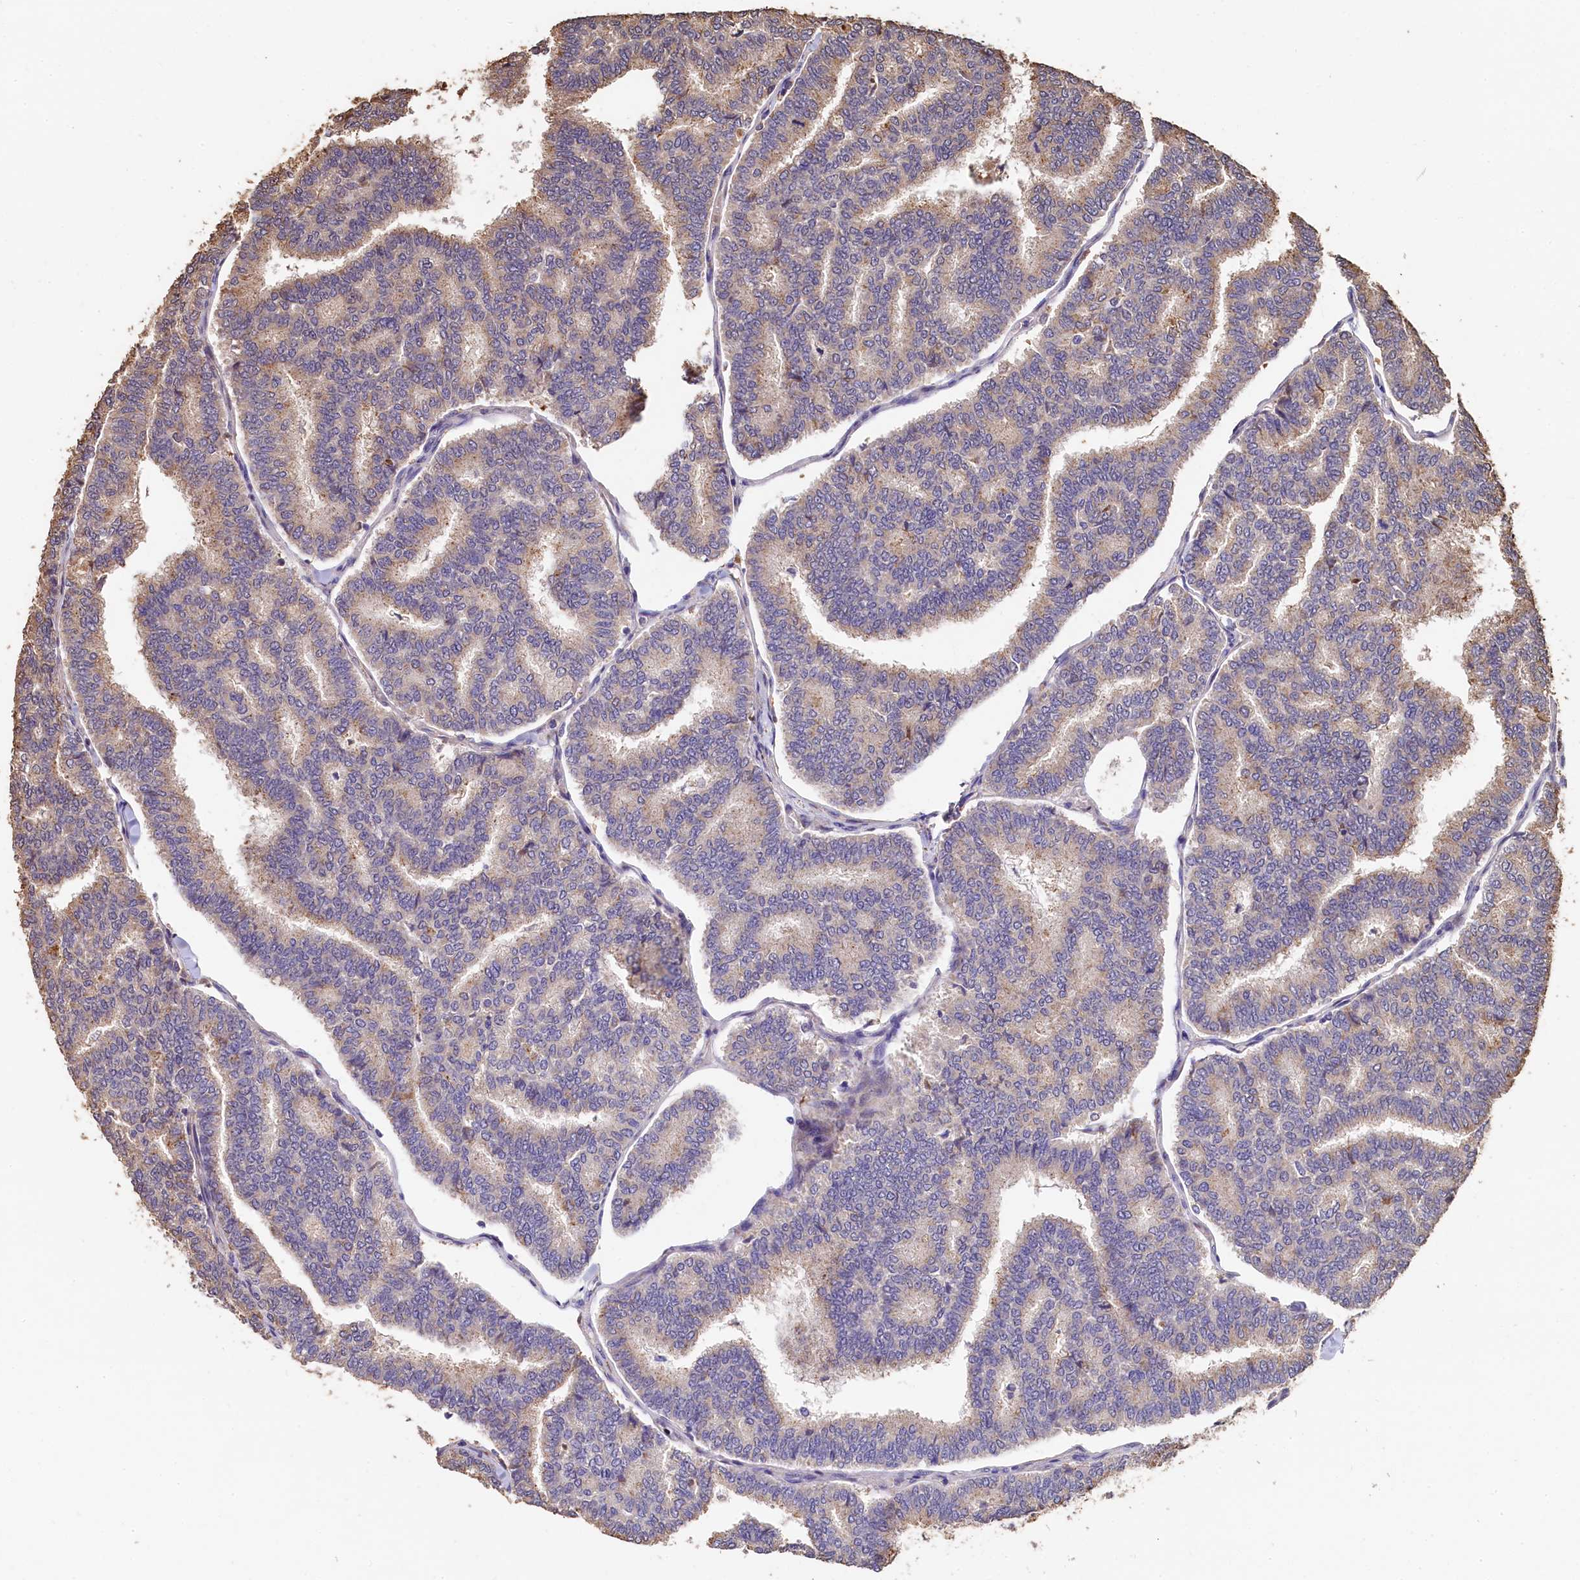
{"staining": {"intensity": "weak", "quantity": "25%-75%", "location": "cytoplasmic/membranous"}, "tissue": "thyroid cancer", "cell_type": "Tumor cells", "image_type": "cancer", "snomed": [{"axis": "morphology", "description": "Papillary adenocarcinoma, NOS"}, {"axis": "topography", "description": "Thyroid gland"}], "caption": "Immunohistochemistry micrograph of thyroid papillary adenocarcinoma stained for a protein (brown), which reveals low levels of weak cytoplasmic/membranous staining in about 25%-75% of tumor cells.", "gene": "LSM4", "patient": {"sex": "female", "age": 35}}